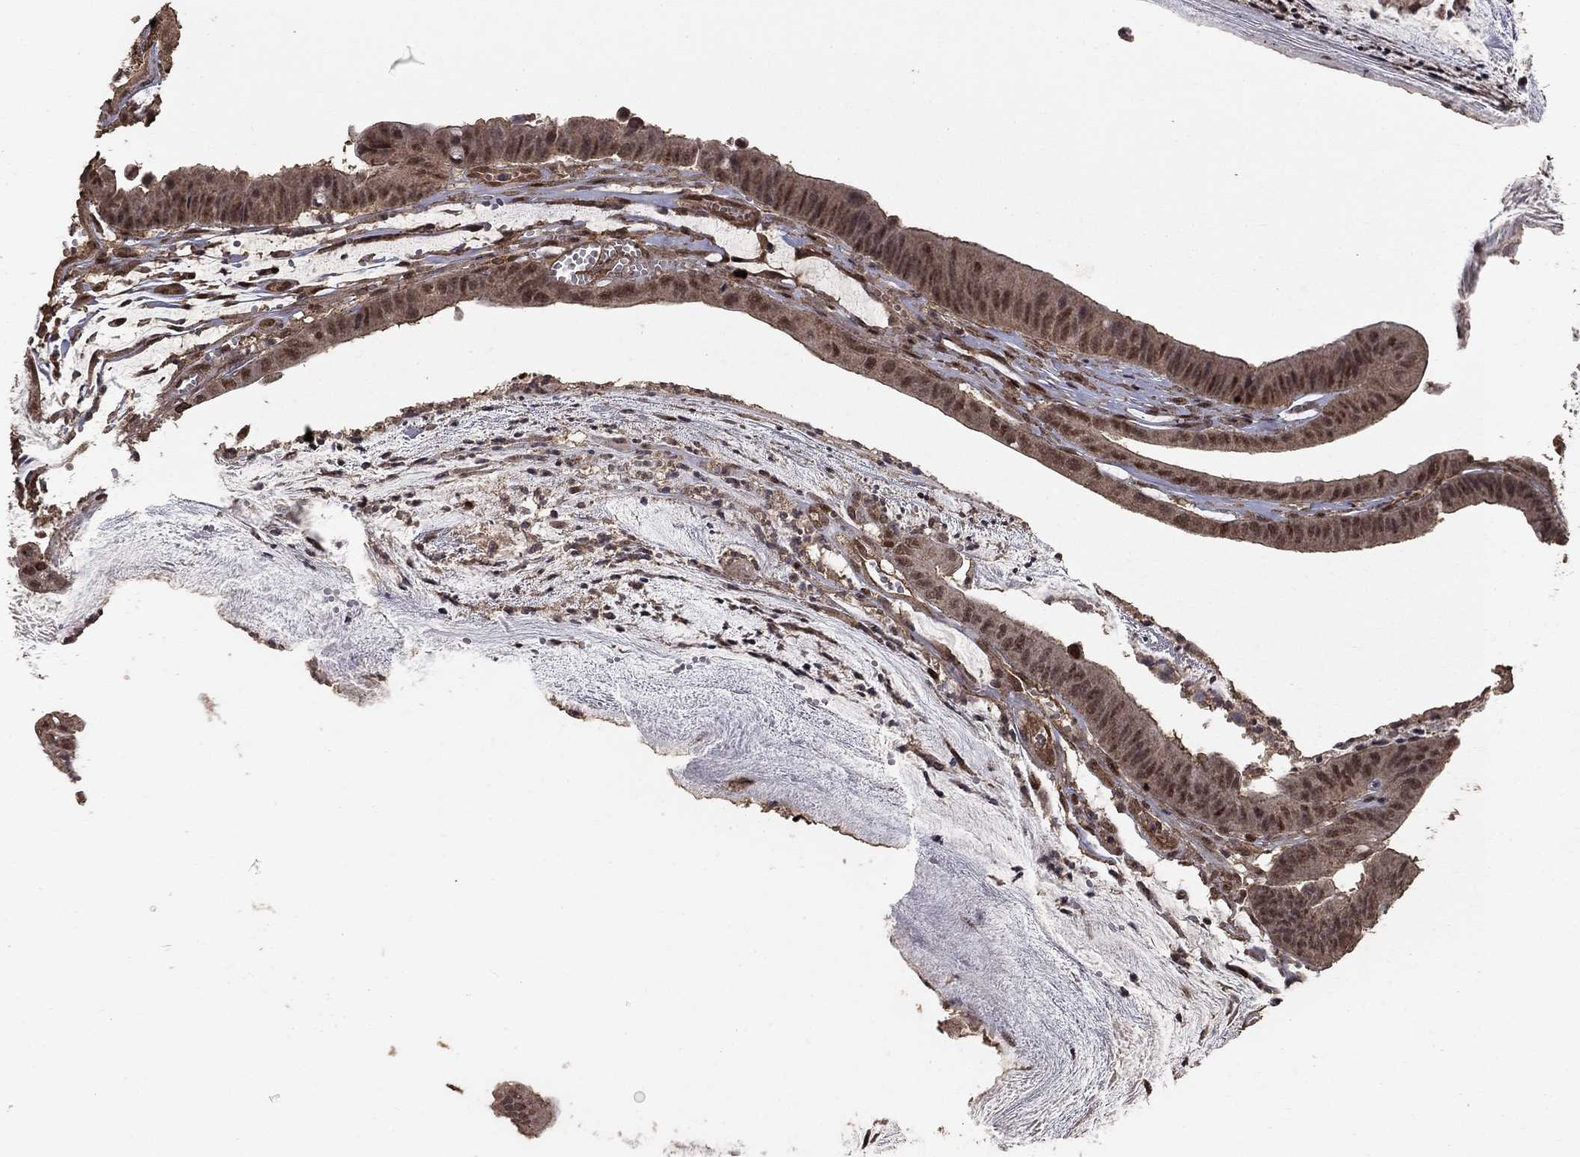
{"staining": {"intensity": "weak", "quantity": "25%-75%", "location": "cytoplasmic/membranous,nuclear"}, "tissue": "colorectal cancer", "cell_type": "Tumor cells", "image_type": "cancer", "snomed": [{"axis": "morphology", "description": "Adenocarcinoma, NOS"}, {"axis": "topography", "description": "Colon"}], "caption": "Protein analysis of colorectal cancer (adenocarcinoma) tissue shows weak cytoplasmic/membranous and nuclear expression in about 25%-75% of tumor cells. The staining is performed using DAB brown chromogen to label protein expression. The nuclei are counter-stained blue using hematoxylin.", "gene": "PRDM1", "patient": {"sex": "female", "age": 69}}